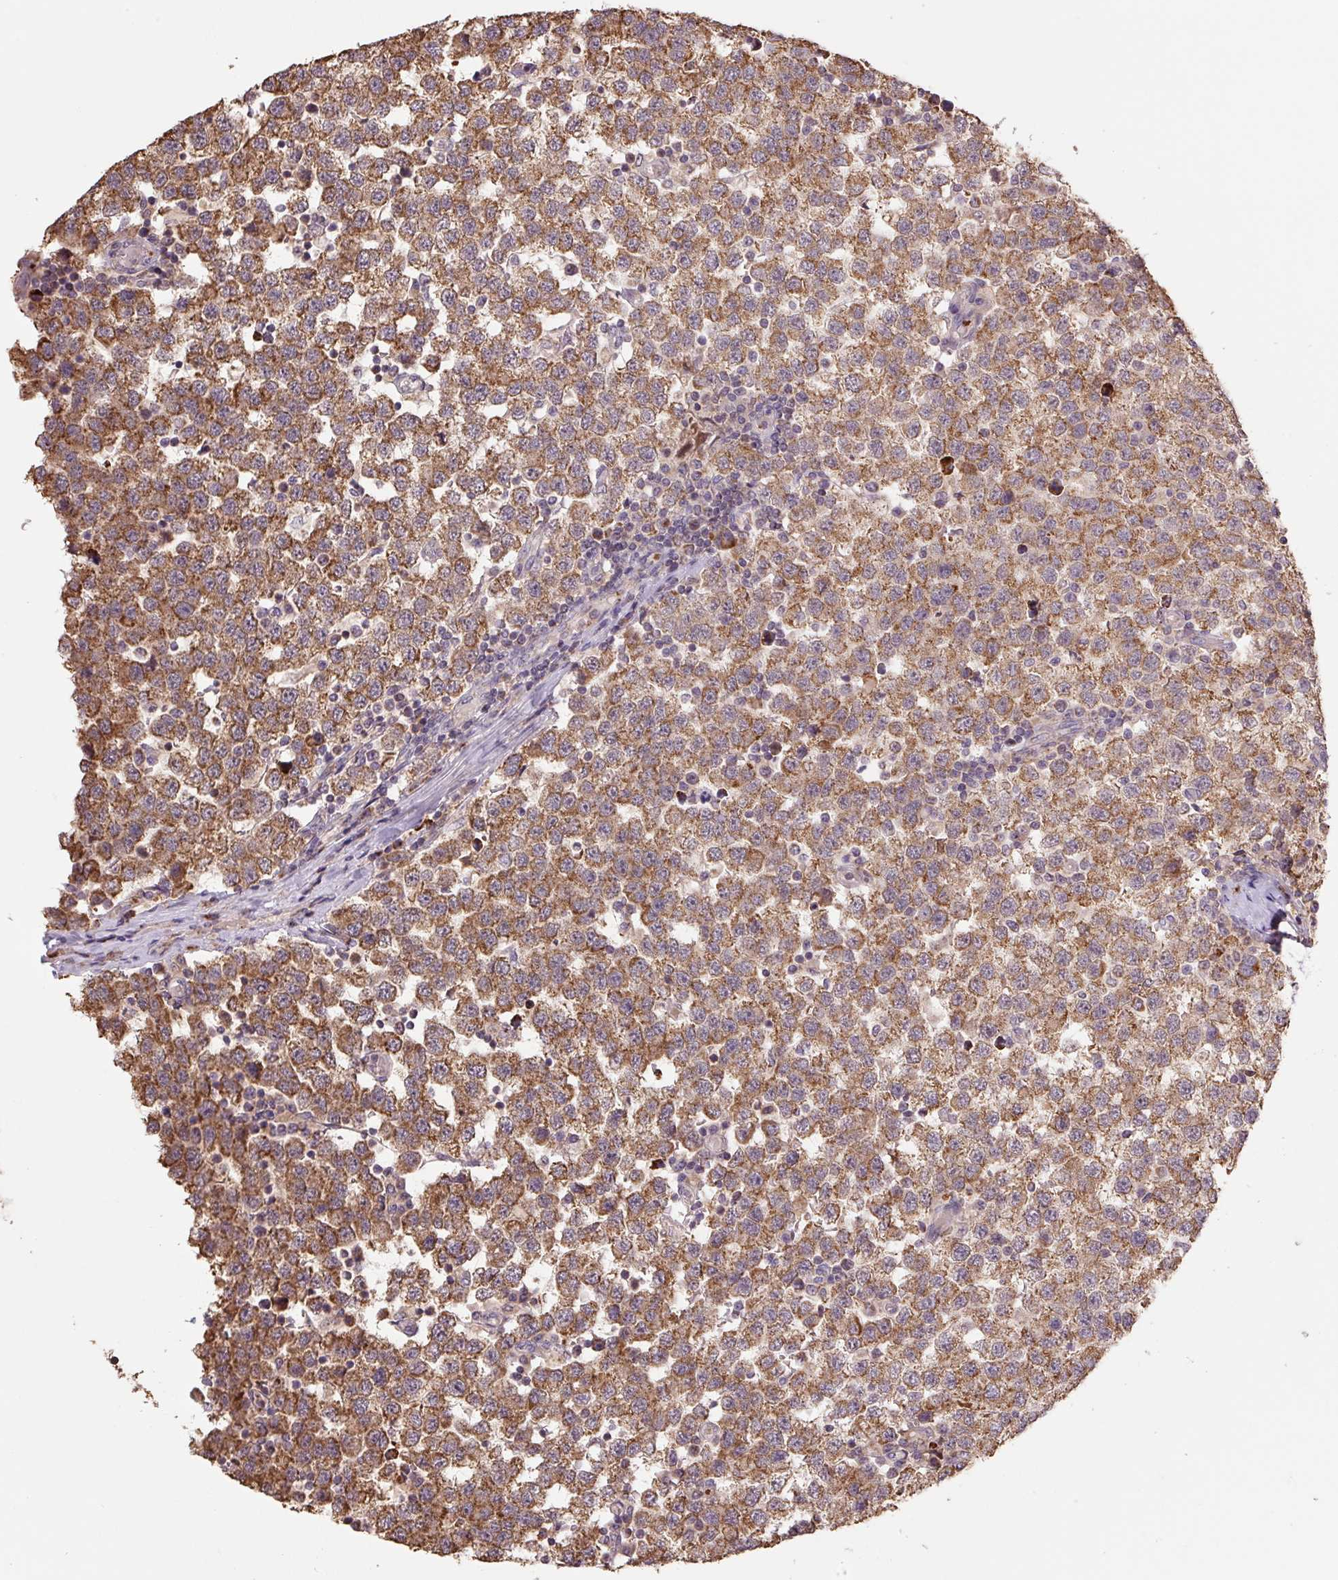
{"staining": {"intensity": "moderate", "quantity": ">75%", "location": "cytoplasmic/membranous"}, "tissue": "testis cancer", "cell_type": "Tumor cells", "image_type": "cancer", "snomed": [{"axis": "morphology", "description": "Seminoma, NOS"}, {"axis": "topography", "description": "Testis"}], "caption": "This histopathology image reveals immunohistochemistry staining of human testis seminoma, with medium moderate cytoplasmic/membranous positivity in approximately >75% of tumor cells.", "gene": "TMEM160", "patient": {"sex": "male", "age": 34}}